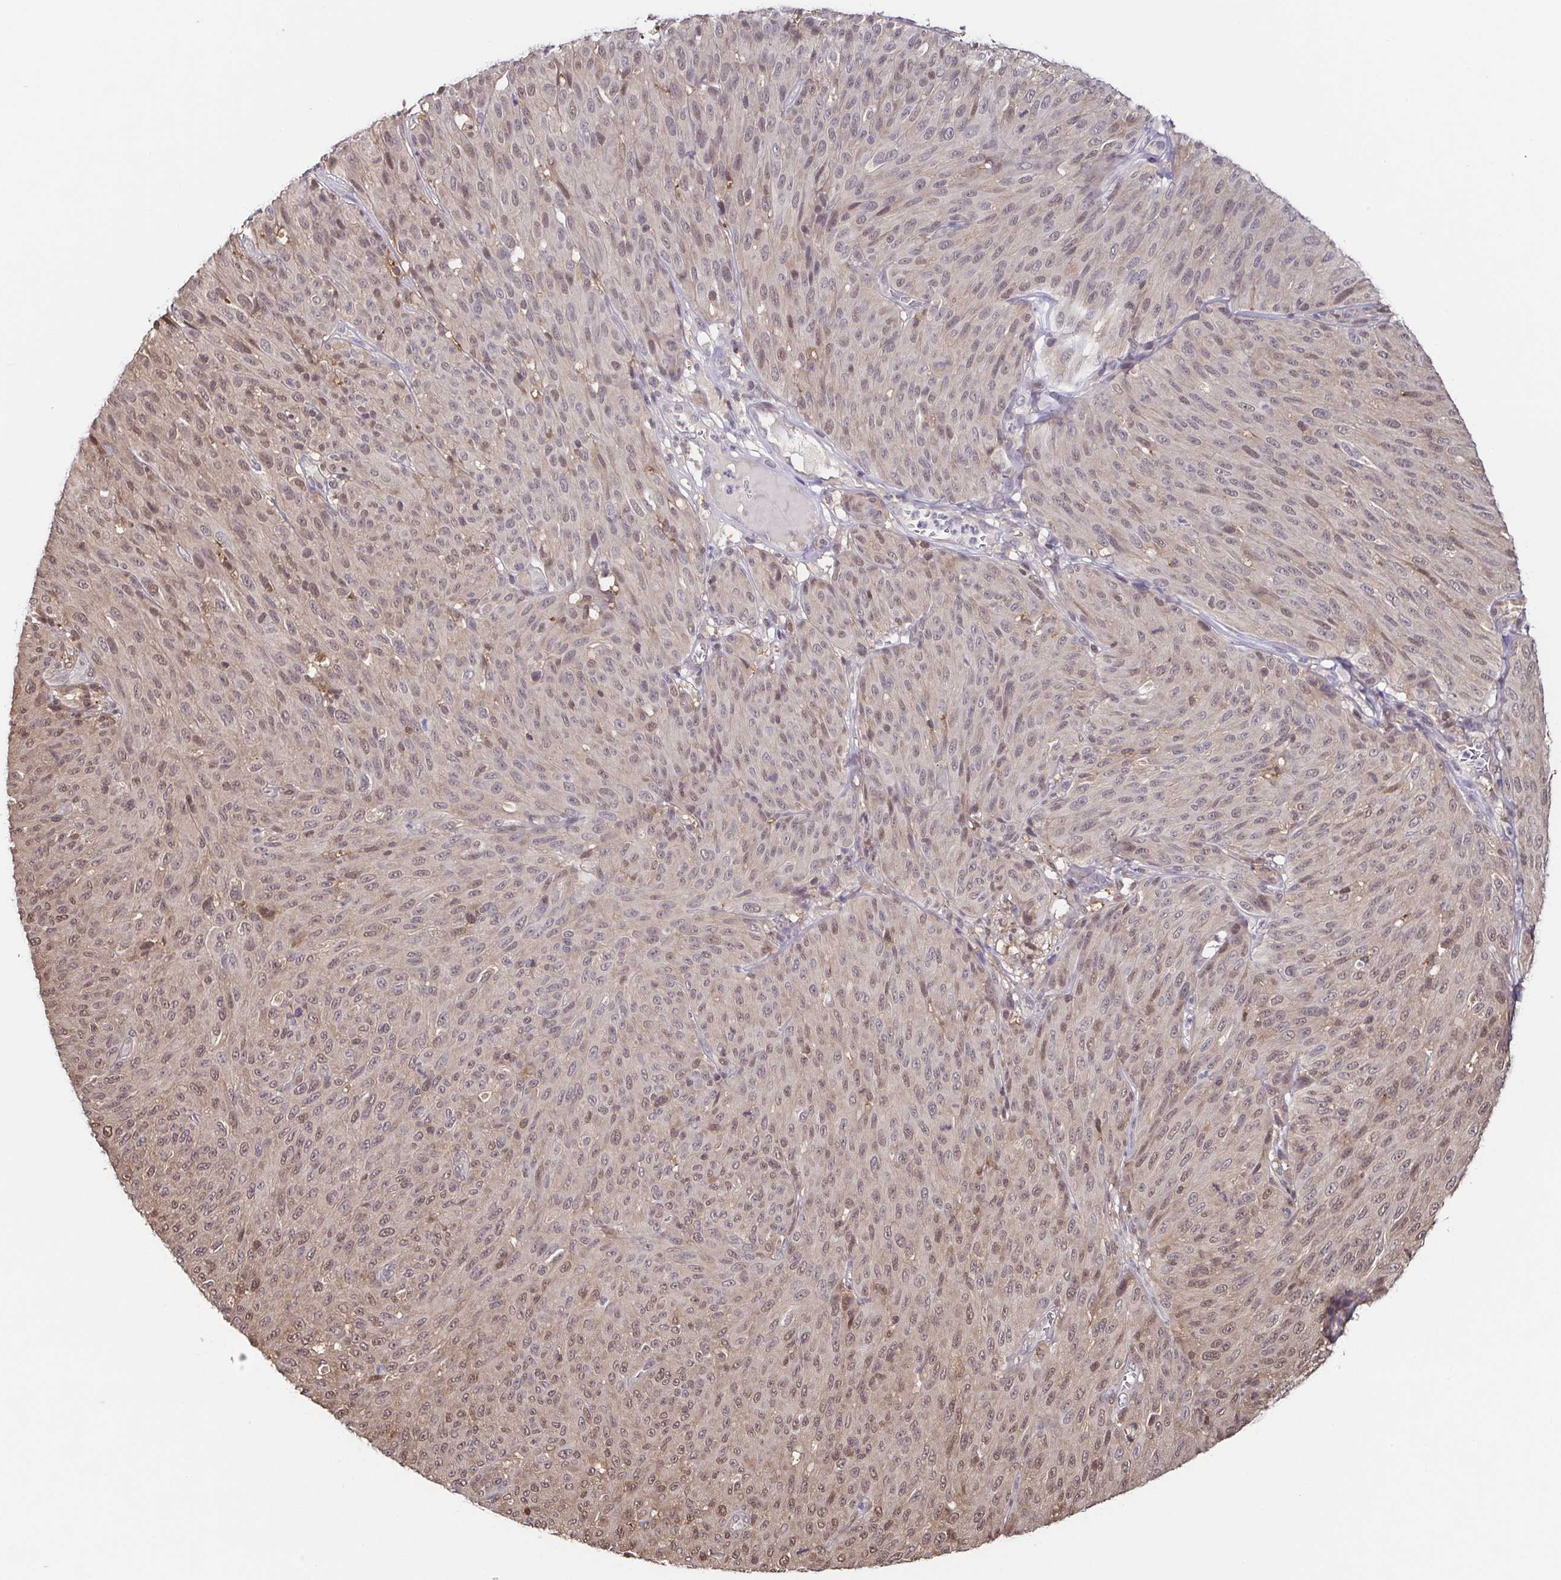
{"staining": {"intensity": "moderate", "quantity": ">75%", "location": "cytoplasmic/membranous,nuclear"}, "tissue": "melanoma", "cell_type": "Tumor cells", "image_type": "cancer", "snomed": [{"axis": "morphology", "description": "Malignant melanoma, NOS"}, {"axis": "topography", "description": "Skin"}], "caption": "Human malignant melanoma stained with a protein marker displays moderate staining in tumor cells.", "gene": "PSMB9", "patient": {"sex": "male", "age": 85}}